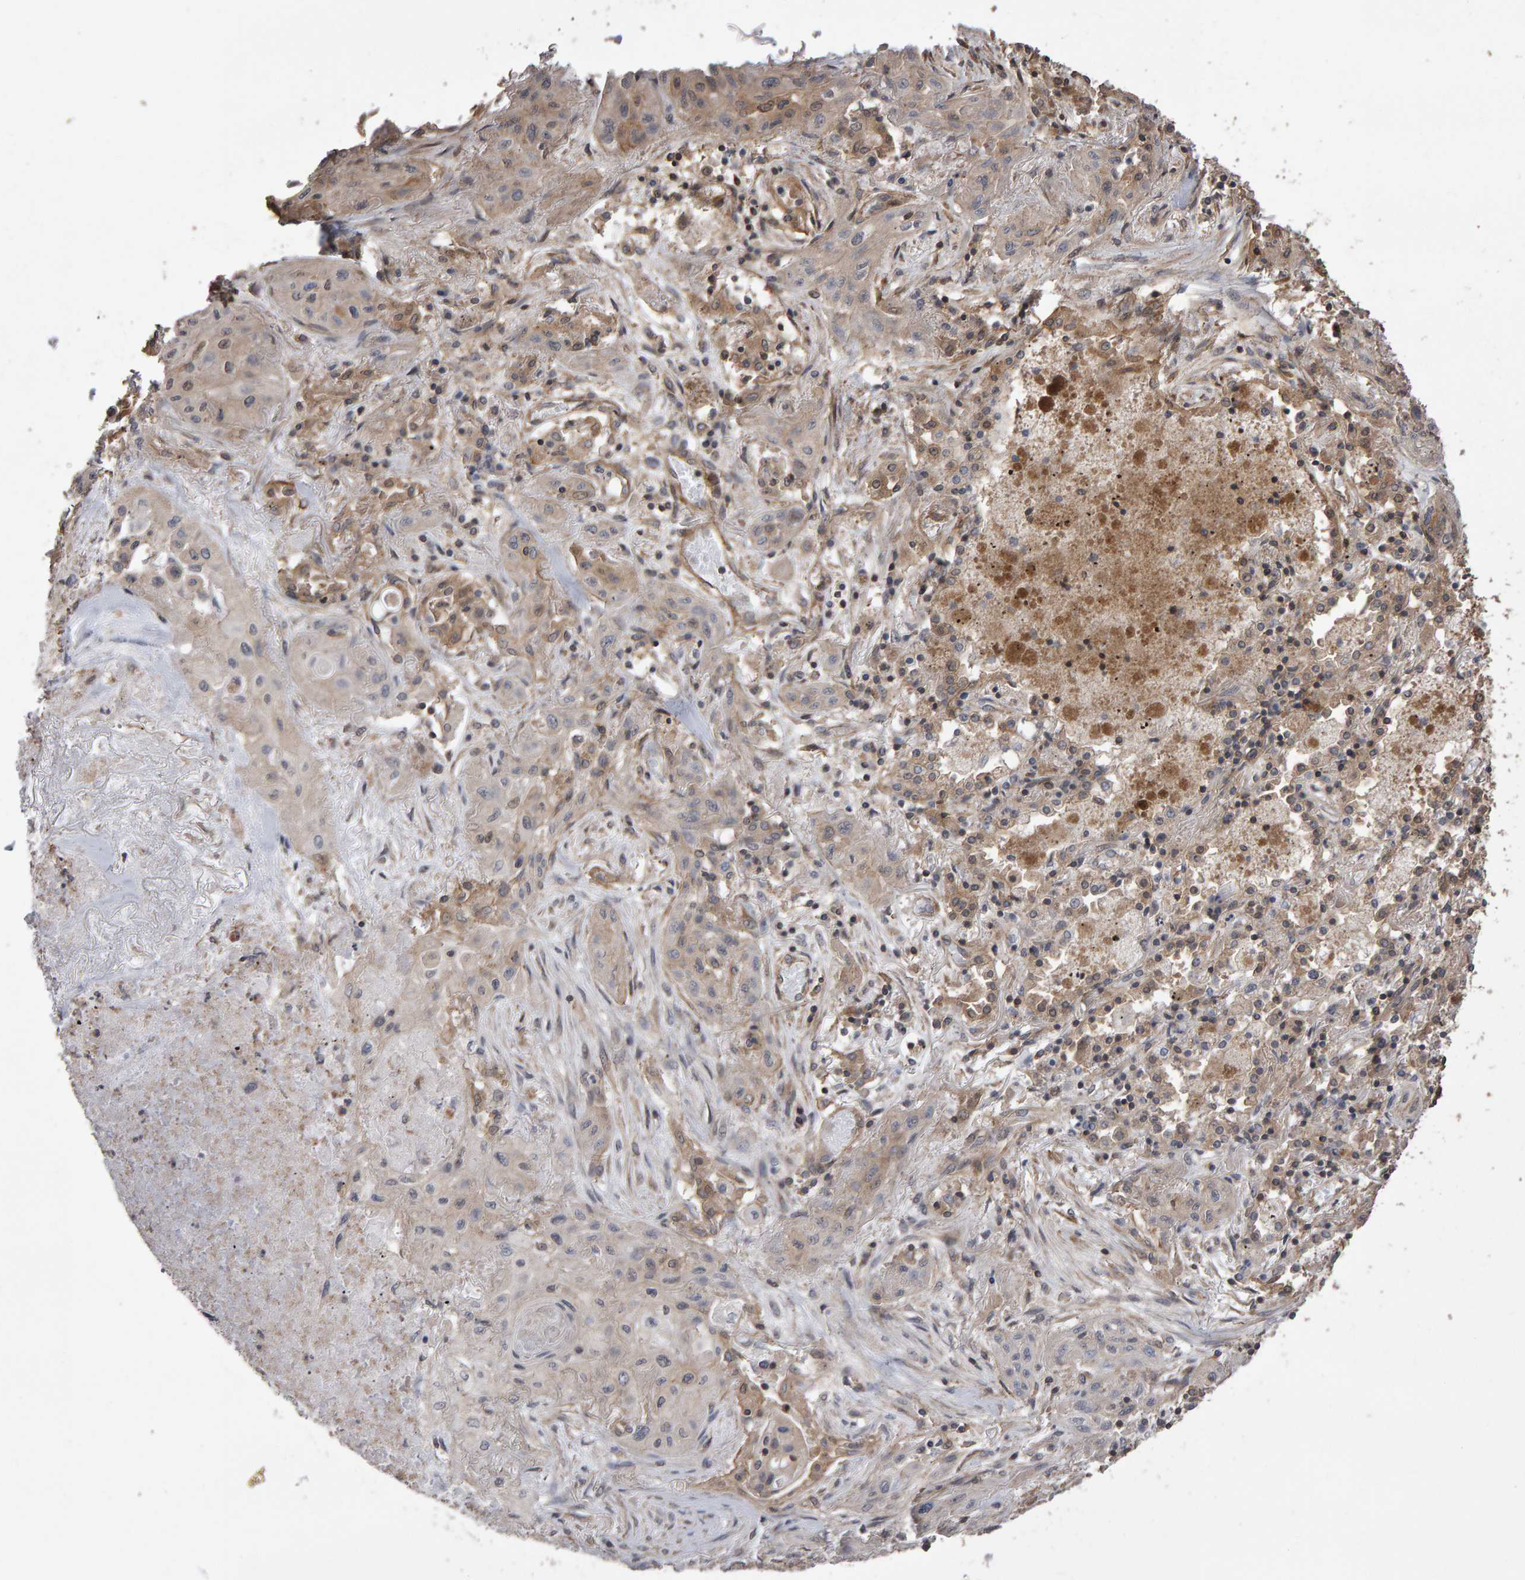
{"staining": {"intensity": "negative", "quantity": "none", "location": "none"}, "tissue": "lung cancer", "cell_type": "Tumor cells", "image_type": "cancer", "snomed": [{"axis": "morphology", "description": "Squamous cell carcinoma, NOS"}, {"axis": "topography", "description": "Lung"}], "caption": "Tumor cells show no significant protein staining in lung cancer (squamous cell carcinoma). (DAB immunohistochemistry with hematoxylin counter stain).", "gene": "SCRIB", "patient": {"sex": "female", "age": 47}}